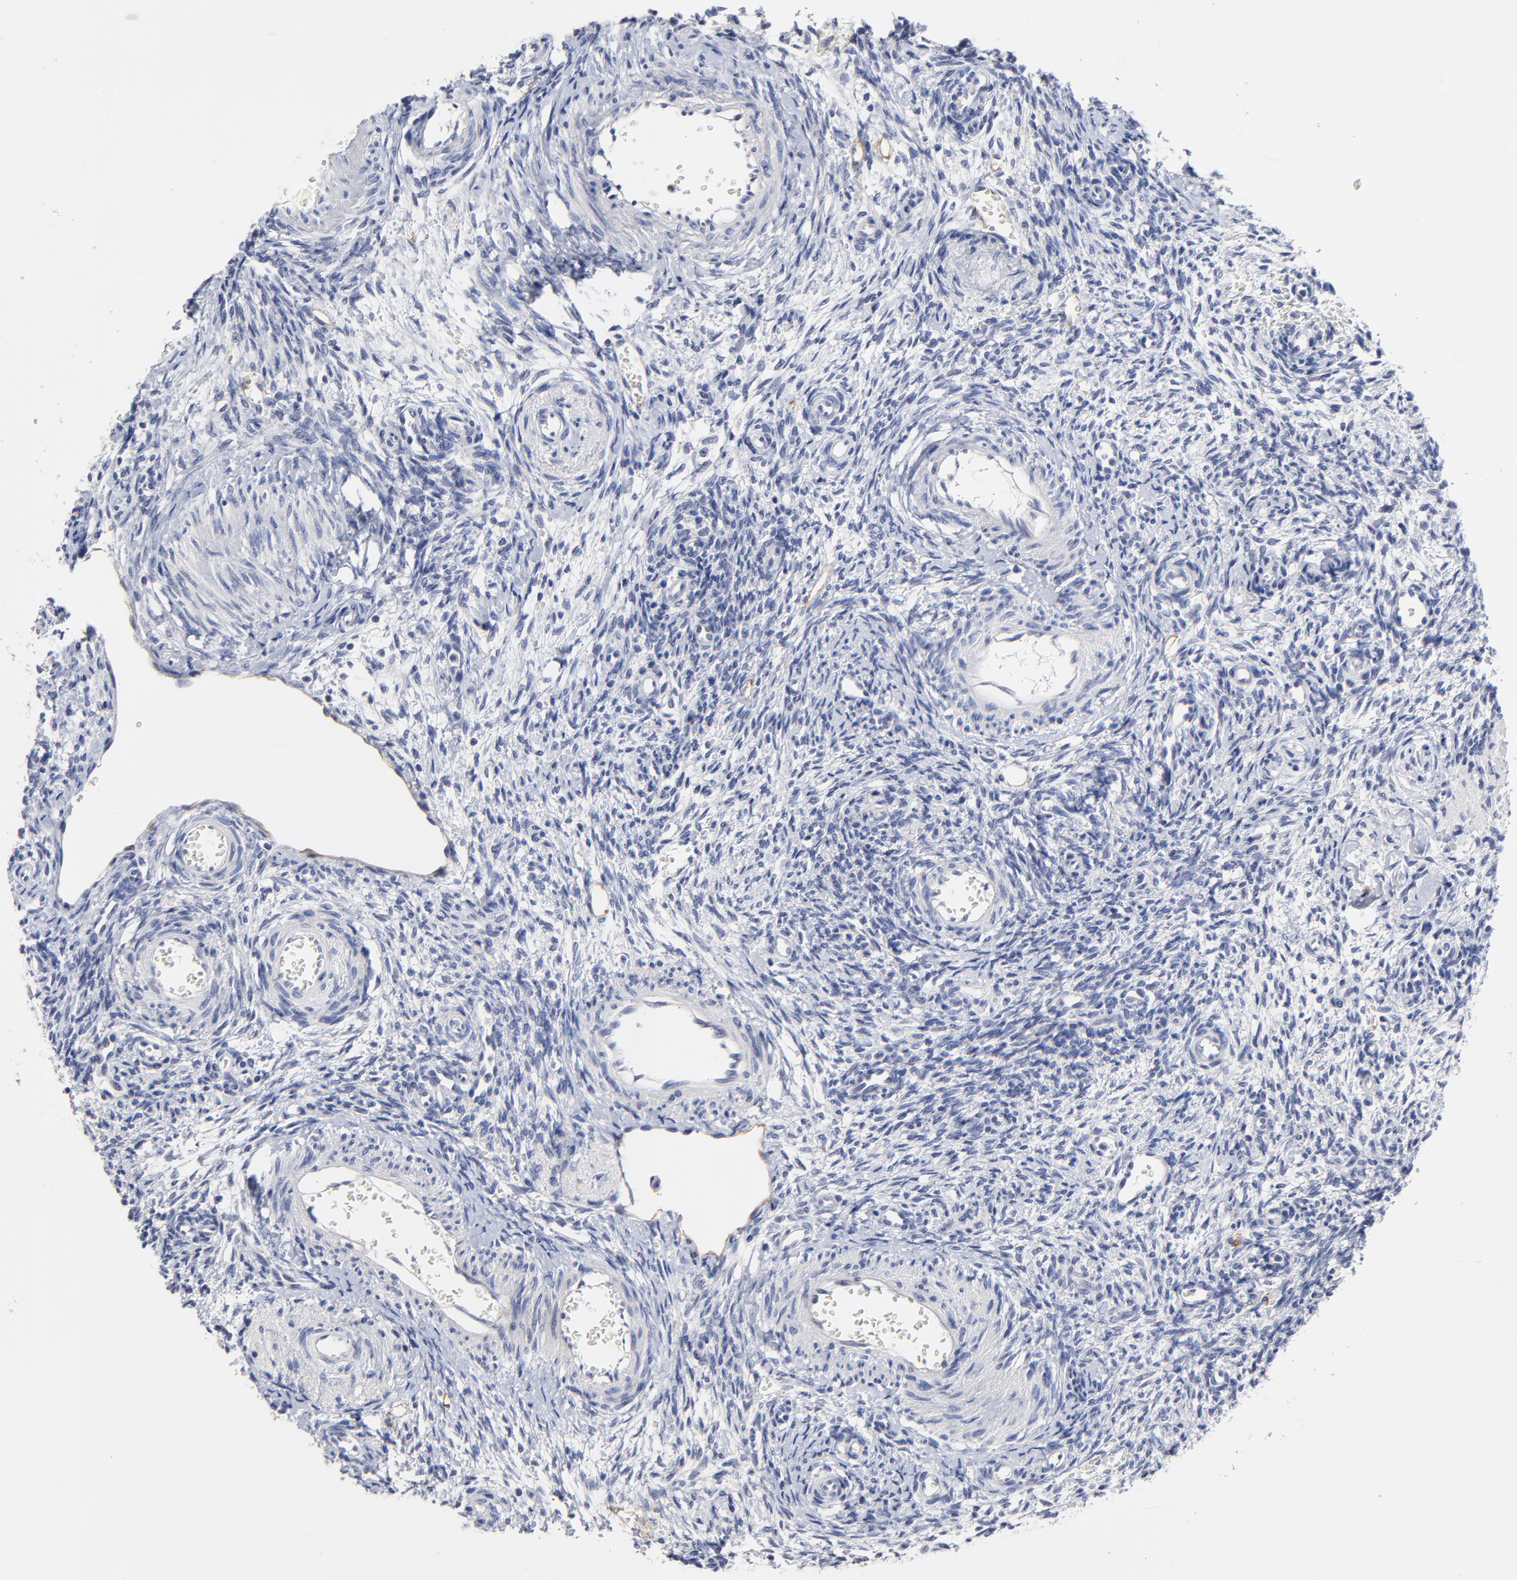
{"staining": {"intensity": "weak", "quantity": ">75%", "location": "cytoplasmic/membranous"}, "tissue": "ovary", "cell_type": "Follicle cells", "image_type": "normal", "snomed": [{"axis": "morphology", "description": "Normal tissue, NOS"}, {"axis": "topography", "description": "Ovary"}], "caption": "The immunohistochemical stain labels weak cytoplasmic/membranous positivity in follicle cells of benign ovary. The protein is shown in brown color, while the nuclei are stained blue.", "gene": "CXADR", "patient": {"sex": "female", "age": 39}}